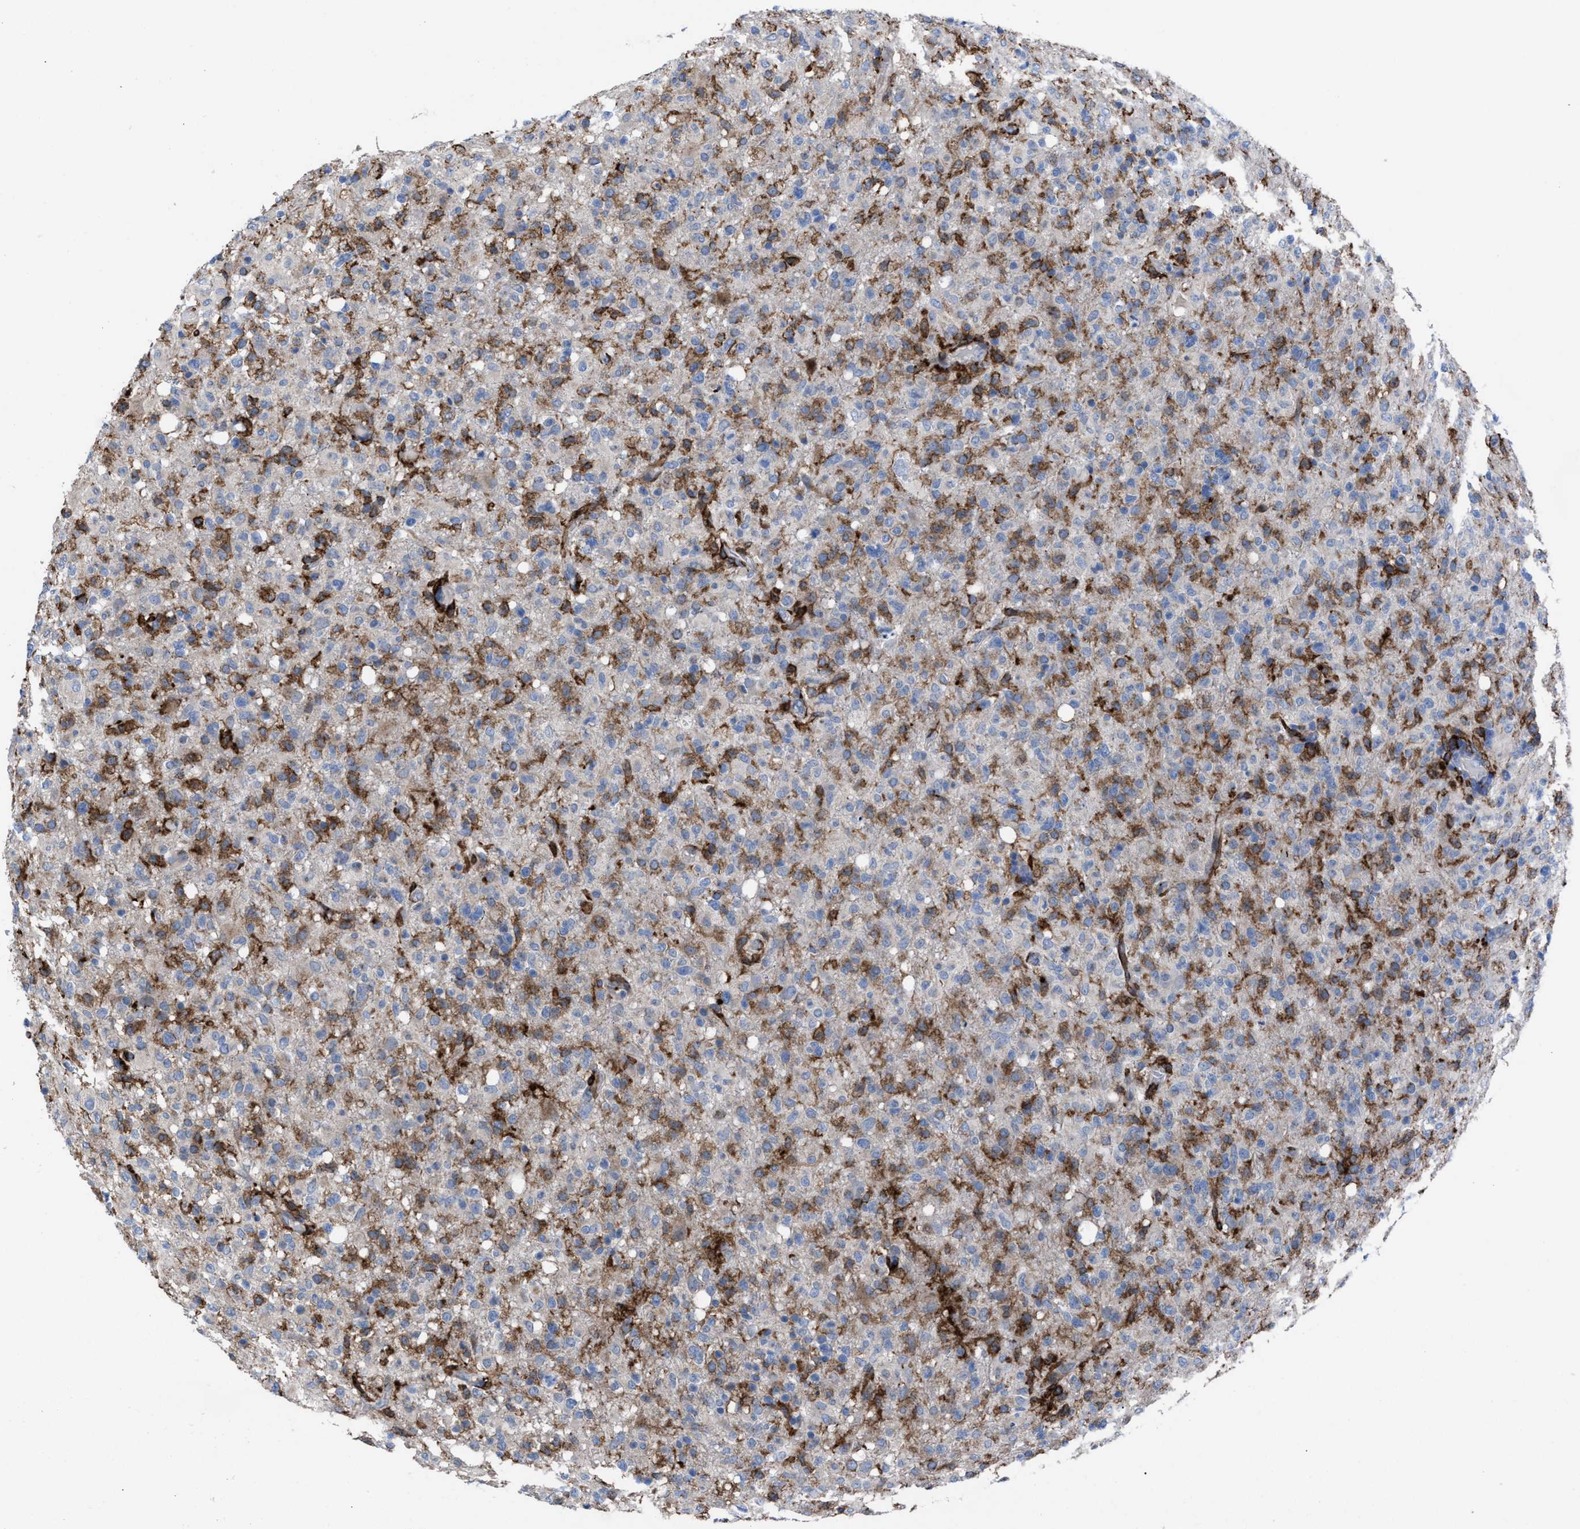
{"staining": {"intensity": "negative", "quantity": "none", "location": "none"}, "tissue": "glioma", "cell_type": "Tumor cells", "image_type": "cancer", "snomed": [{"axis": "morphology", "description": "Glioma, malignant, High grade"}, {"axis": "topography", "description": "Brain"}], "caption": "The image exhibits no staining of tumor cells in malignant high-grade glioma.", "gene": "SLC47A1", "patient": {"sex": "female", "age": 57}}